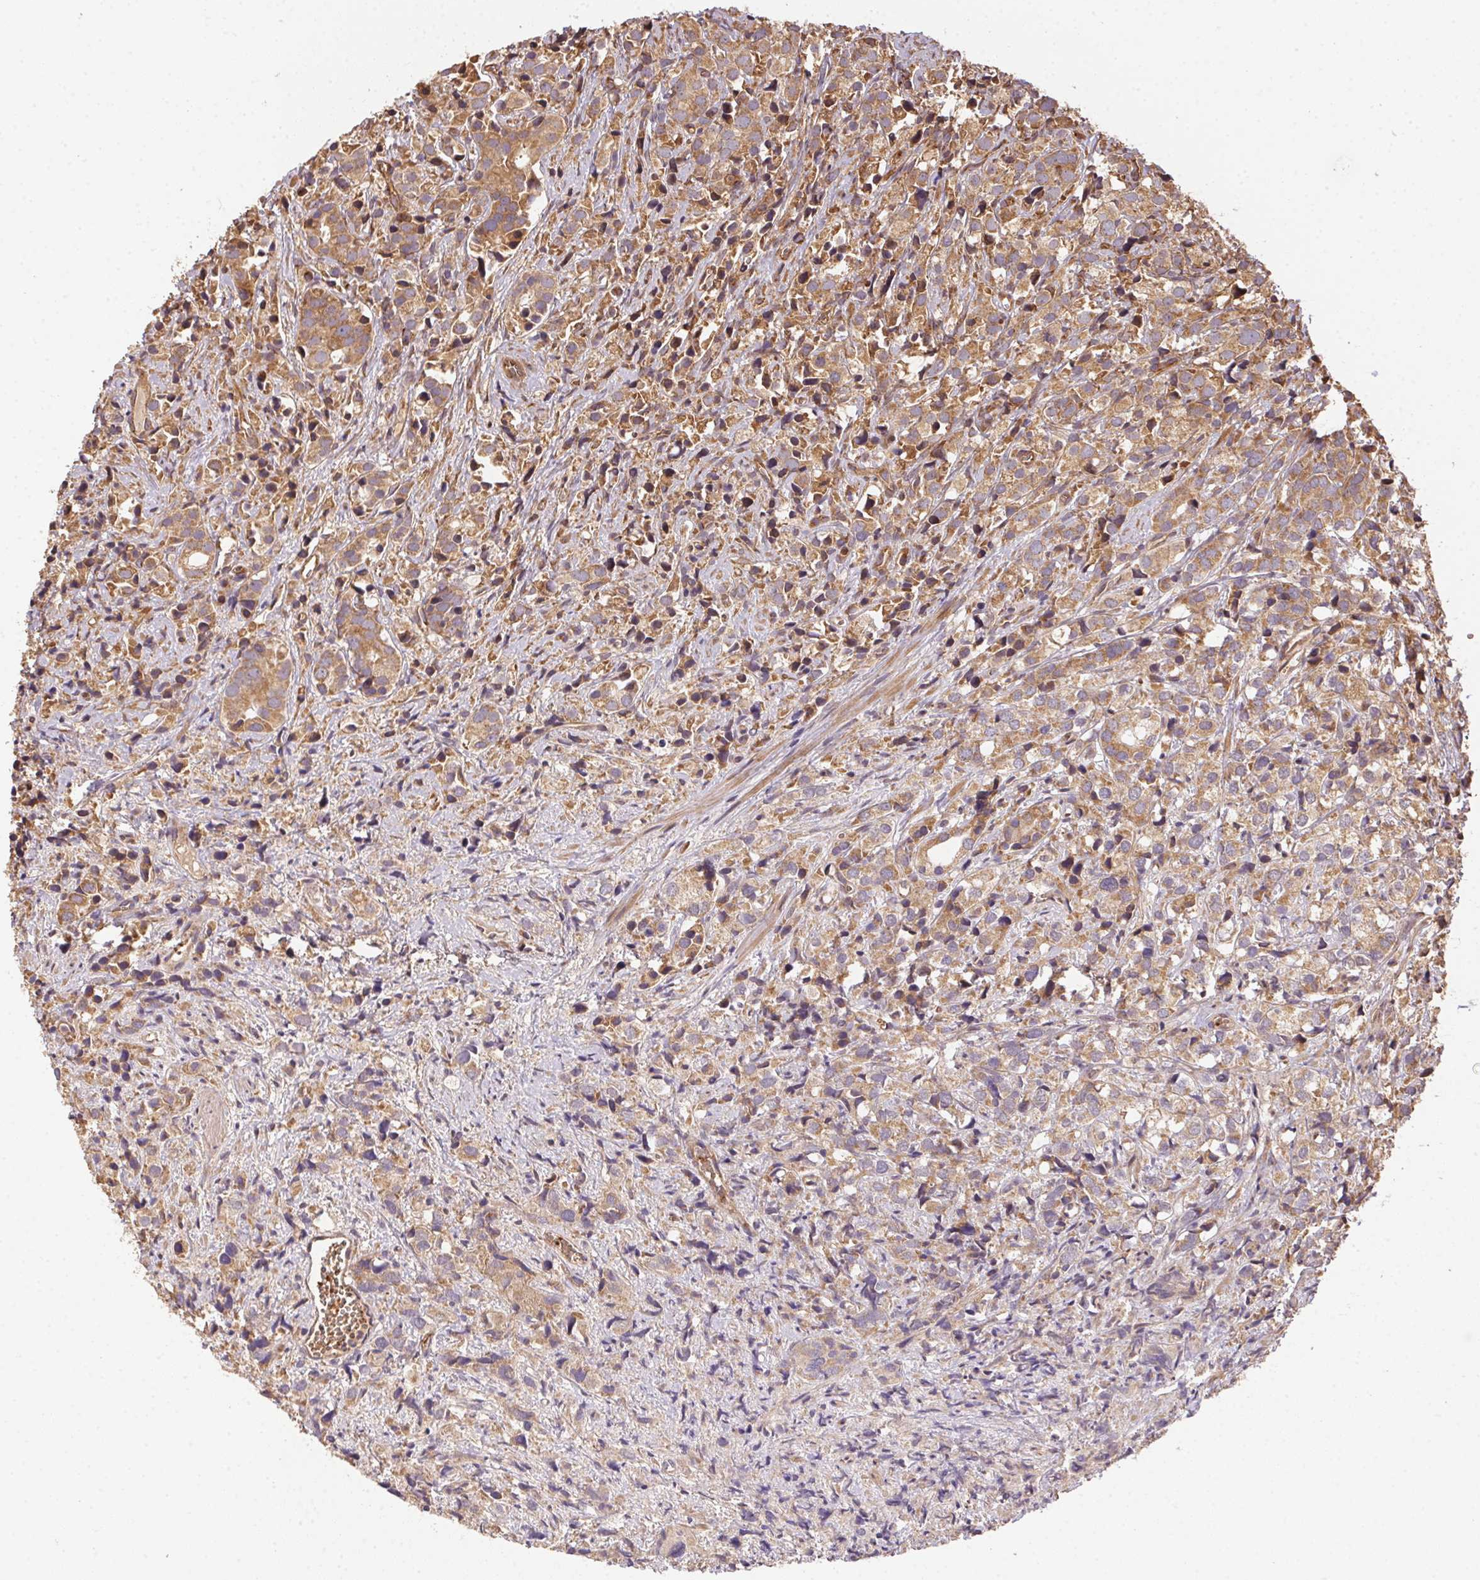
{"staining": {"intensity": "moderate", "quantity": ">75%", "location": "cytoplasmic/membranous"}, "tissue": "prostate cancer", "cell_type": "Tumor cells", "image_type": "cancer", "snomed": [{"axis": "morphology", "description": "Adenocarcinoma, High grade"}, {"axis": "topography", "description": "Prostate"}], "caption": "A histopathology image of prostate cancer (high-grade adenocarcinoma) stained for a protein exhibits moderate cytoplasmic/membranous brown staining in tumor cells.", "gene": "USE1", "patient": {"sex": "male", "age": 86}}